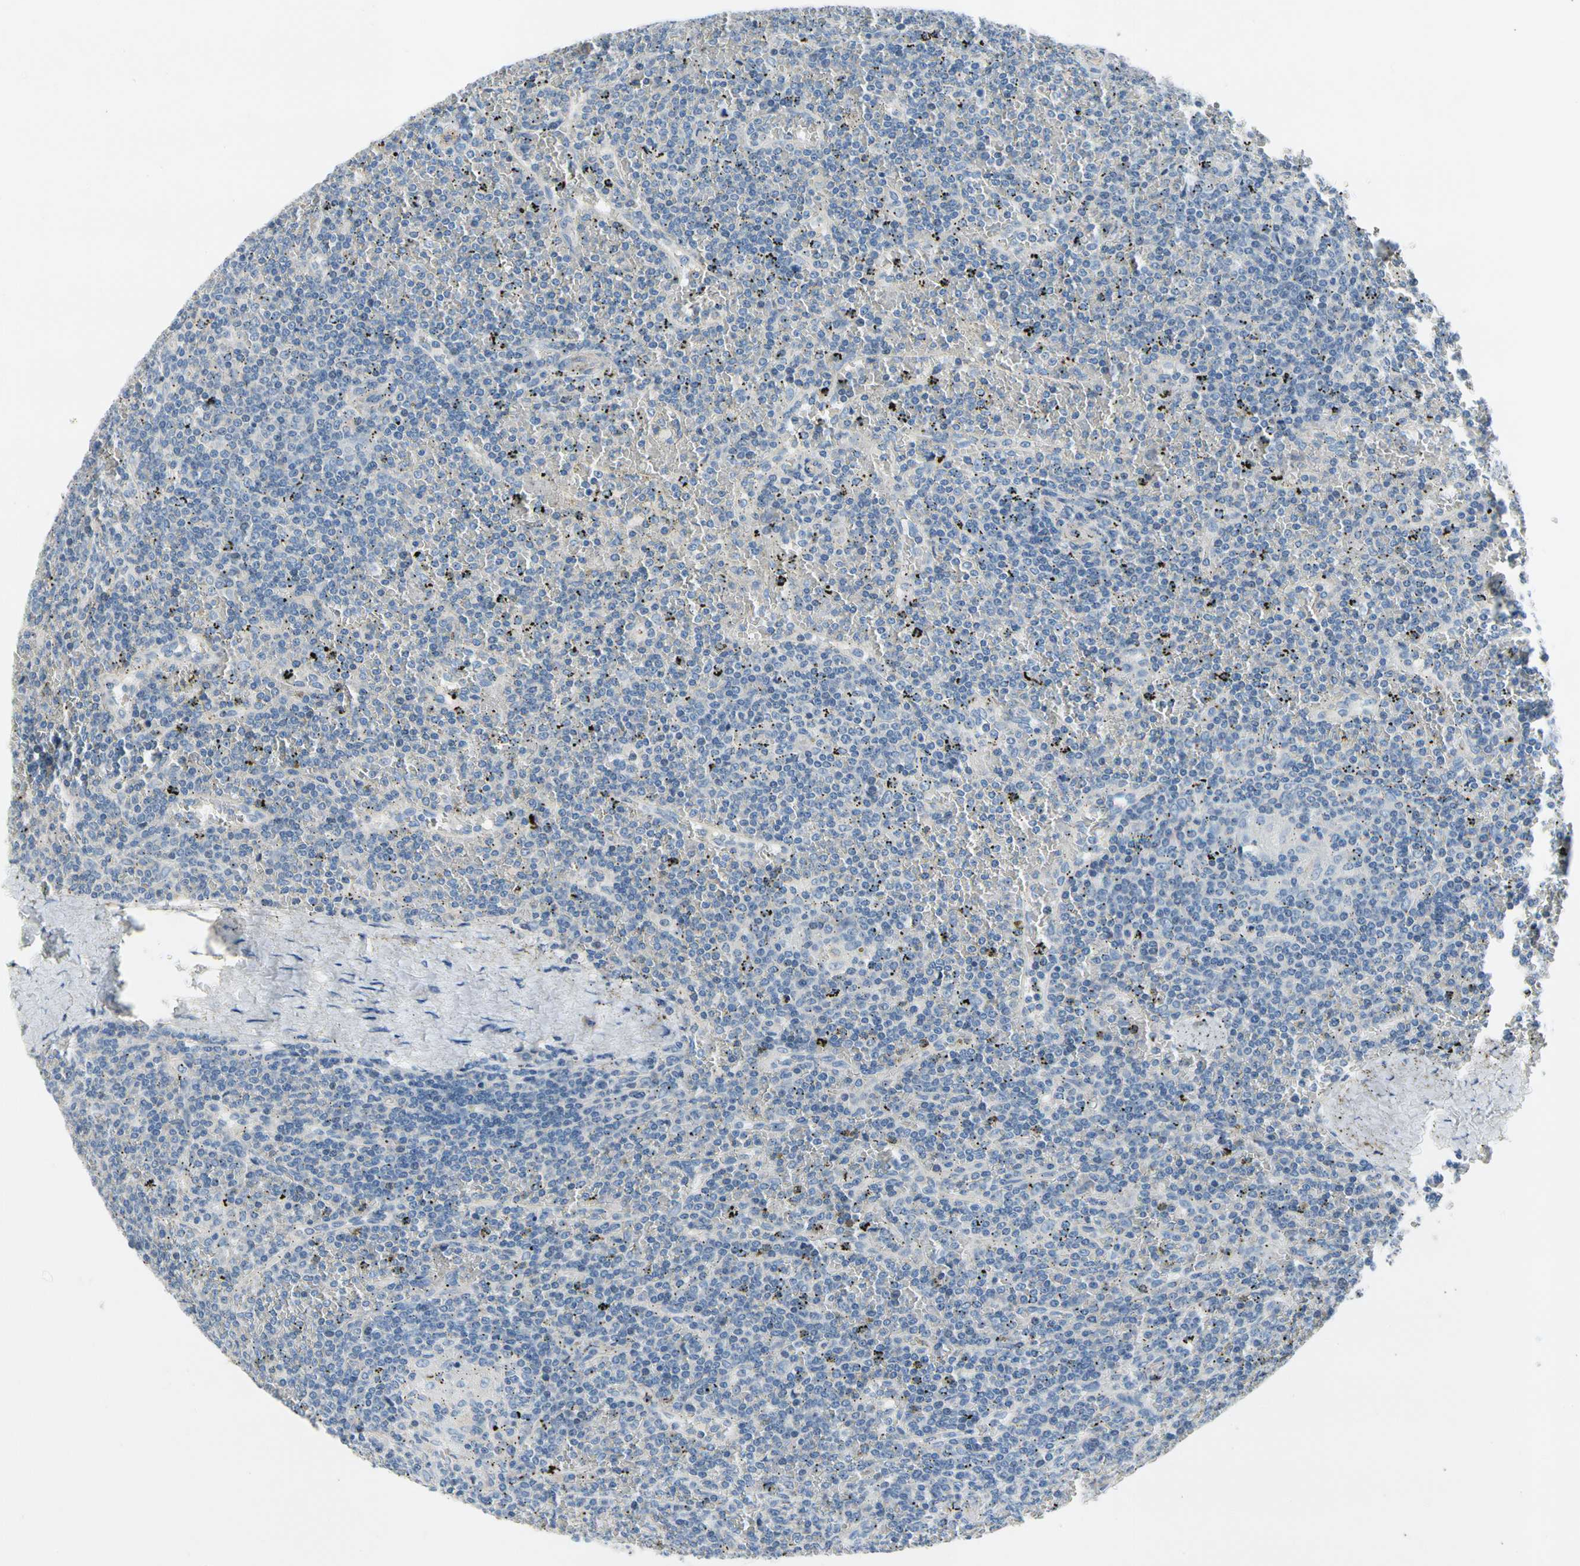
{"staining": {"intensity": "negative", "quantity": "none", "location": "none"}, "tissue": "lymphoma", "cell_type": "Tumor cells", "image_type": "cancer", "snomed": [{"axis": "morphology", "description": "Malignant lymphoma, non-Hodgkin's type, Low grade"}, {"axis": "topography", "description": "Spleen"}], "caption": "Tumor cells show no significant positivity in malignant lymphoma, non-Hodgkin's type (low-grade).", "gene": "CA14", "patient": {"sex": "female", "age": 19}}